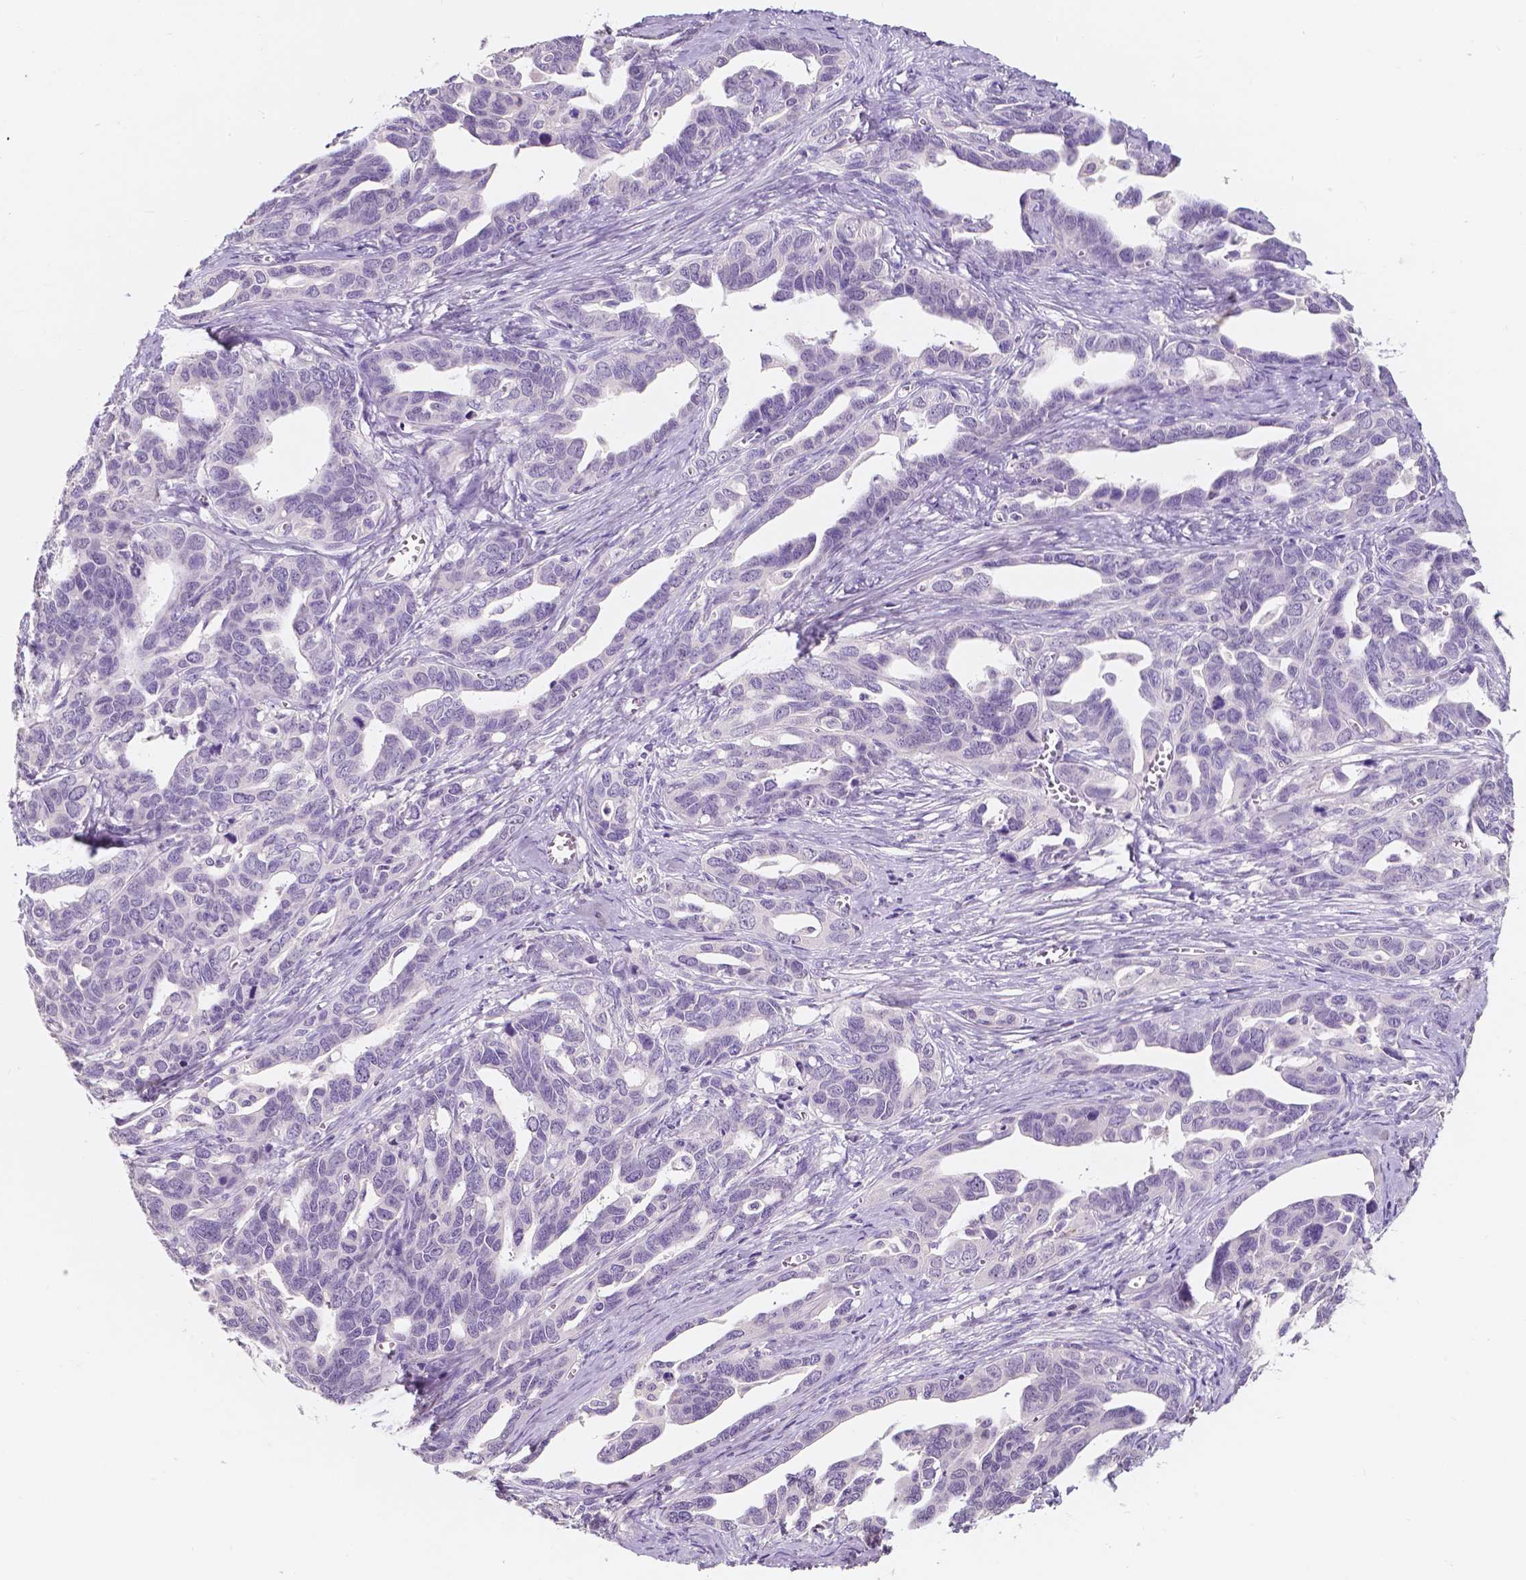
{"staining": {"intensity": "negative", "quantity": "none", "location": "none"}, "tissue": "ovarian cancer", "cell_type": "Tumor cells", "image_type": "cancer", "snomed": [{"axis": "morphology", "description": "Cystadenocarcinoma, serous, NOS"}, {"axis": "topography", "description": "Ovary"}], "caption": "IHC photomicrograph of human ovarian cancer (serous cystadenocarcinoma) stained for a protein (brown), which demonstrates no staining in tumor cells. Brightfield microscopy of IHC stained with DAB (3,3'-diaminobenzidine) (brown) and hematoxylin (blue), captured at high magnification.", "gene": "TAL1", "patient": {"sex": "female", "age": 69}}